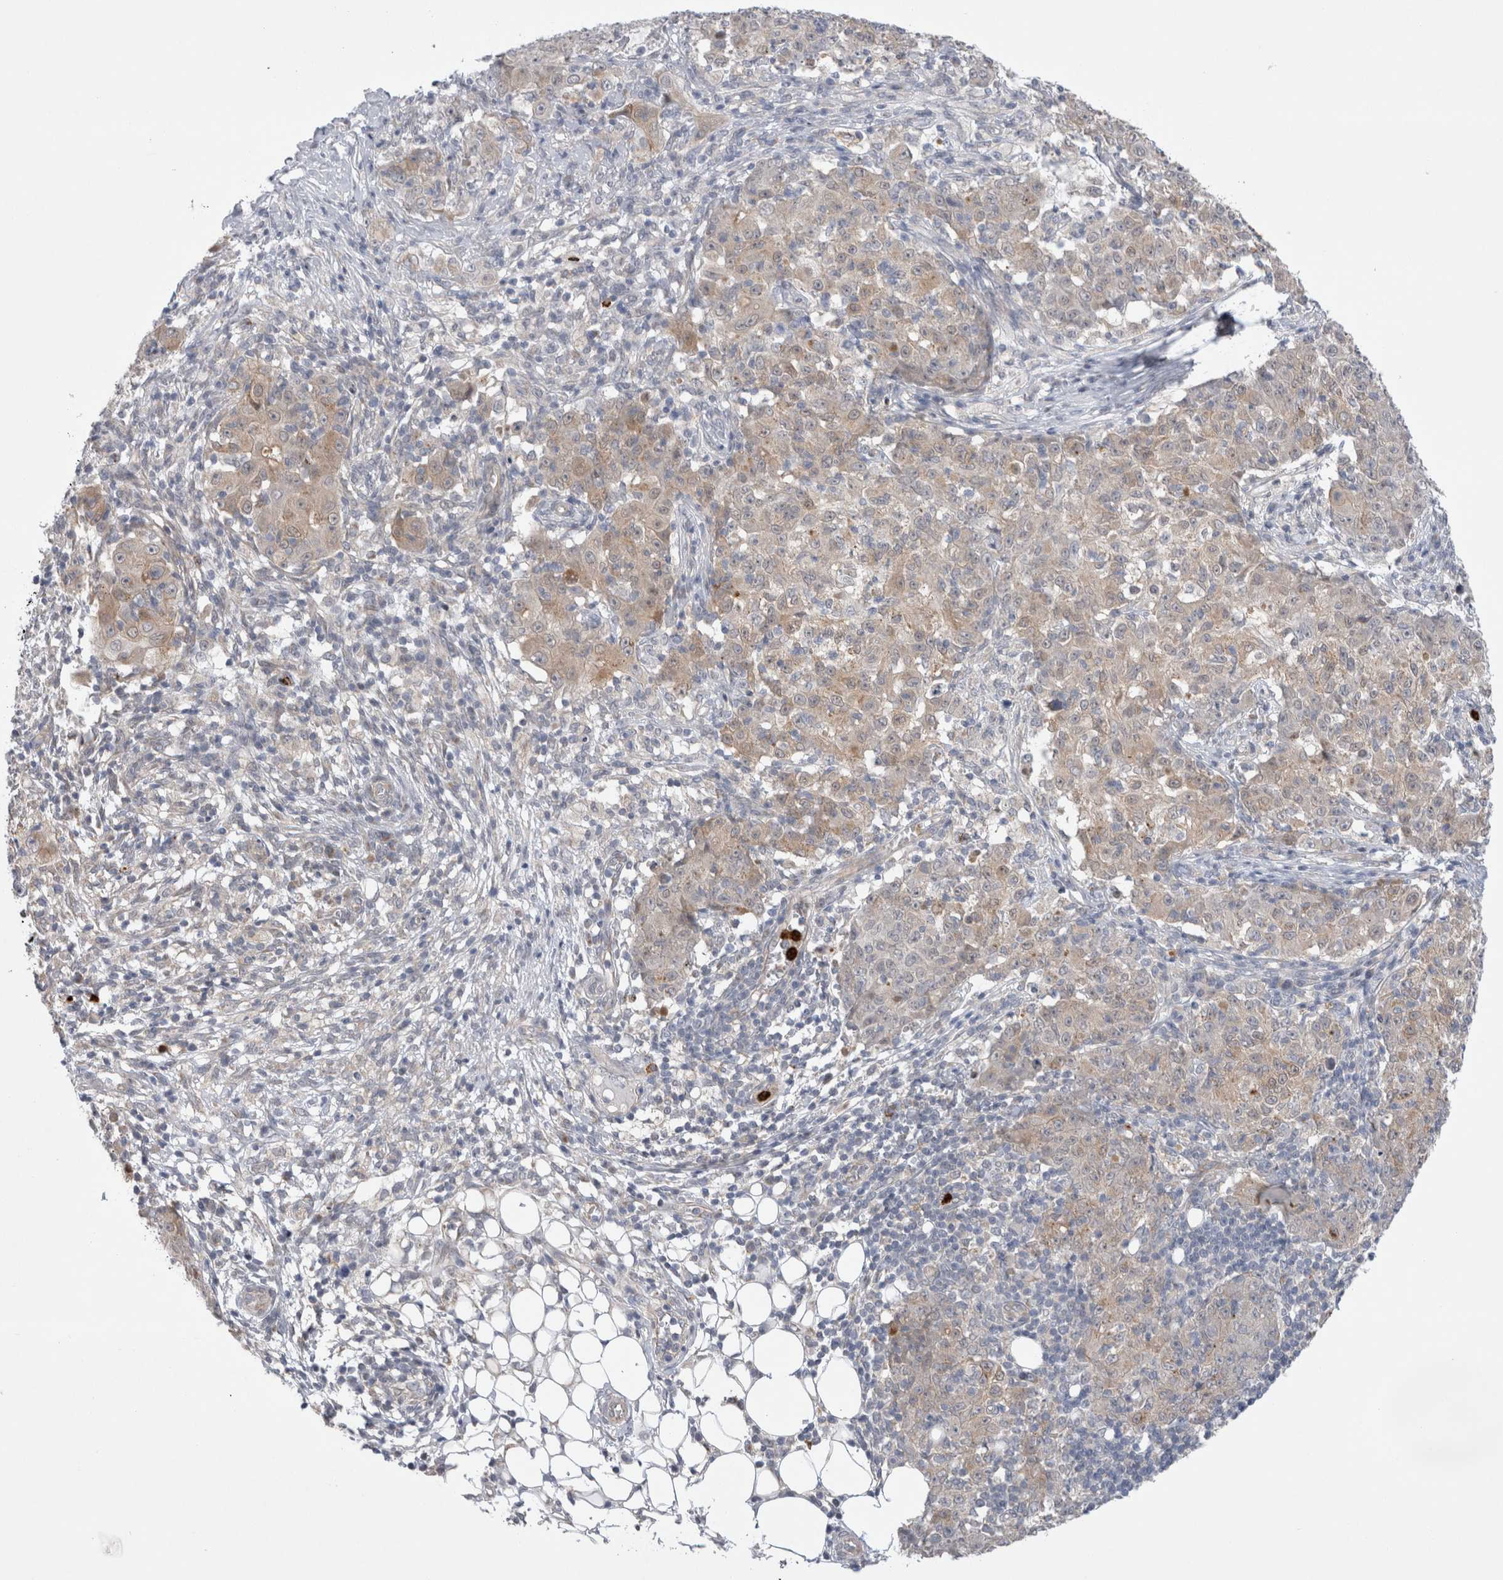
{"staining": {"intensity": "weak", "quantity": "<25%", "location": "cytoplasmic/membranous"}, "tissue": "ovarian cancer", "cell_type": "Tumor cells", "image_type": "cancer", "snomed": [{"axis": "morphology", "description": "Carcinoma, endometroid"}, {"axis": "topography", "description": "Ovary"}], "caption": "IHC image of neoplastic tissue: ovarian cancer (endometroid carcinoma) stained with DAB (3,3'-diaminobenzidine) shows no significant protein positivity in tumor cells.", "gene": "GSDMB", "patient": {"sex": "female", "age": 42}}